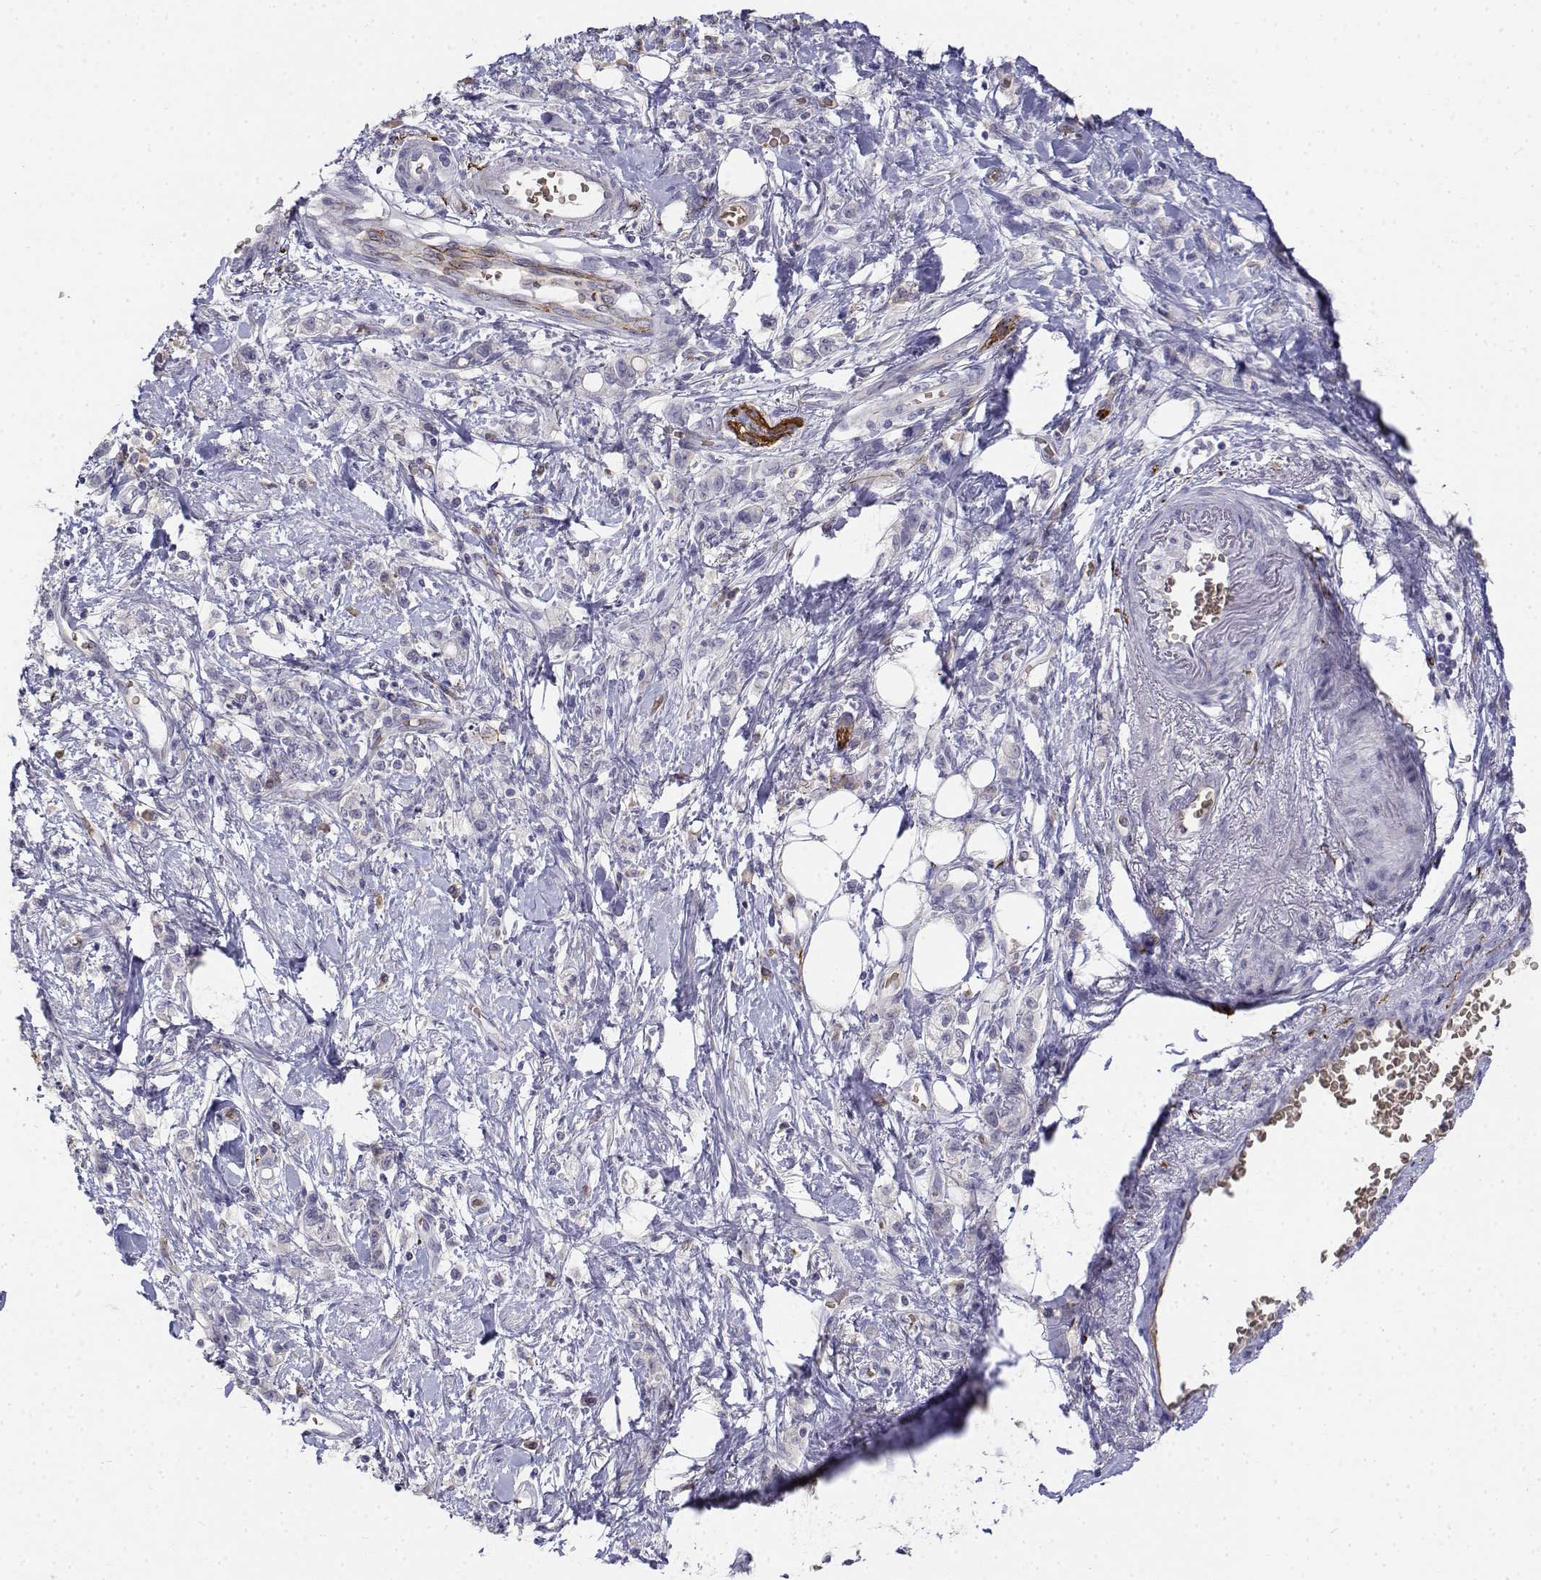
{"staining": {"intensity": "negative", "quantity": "none", "location": "none"}, "tissue": "stomach cancer", "cell_type": "Tumor cells", "image_type": "cancer", "snomed": [{"axis": "morphology", "description": "Adenocarcinoma, NOS"}, {"axis": "topography", "description": "Stomach"}], "caption": "IHC of human stomach cancer (adenocarcinoma) reveals no positivity in tumor cells.", "gene": "CADM1", "patient": {"sex": "male", "age": 77}}